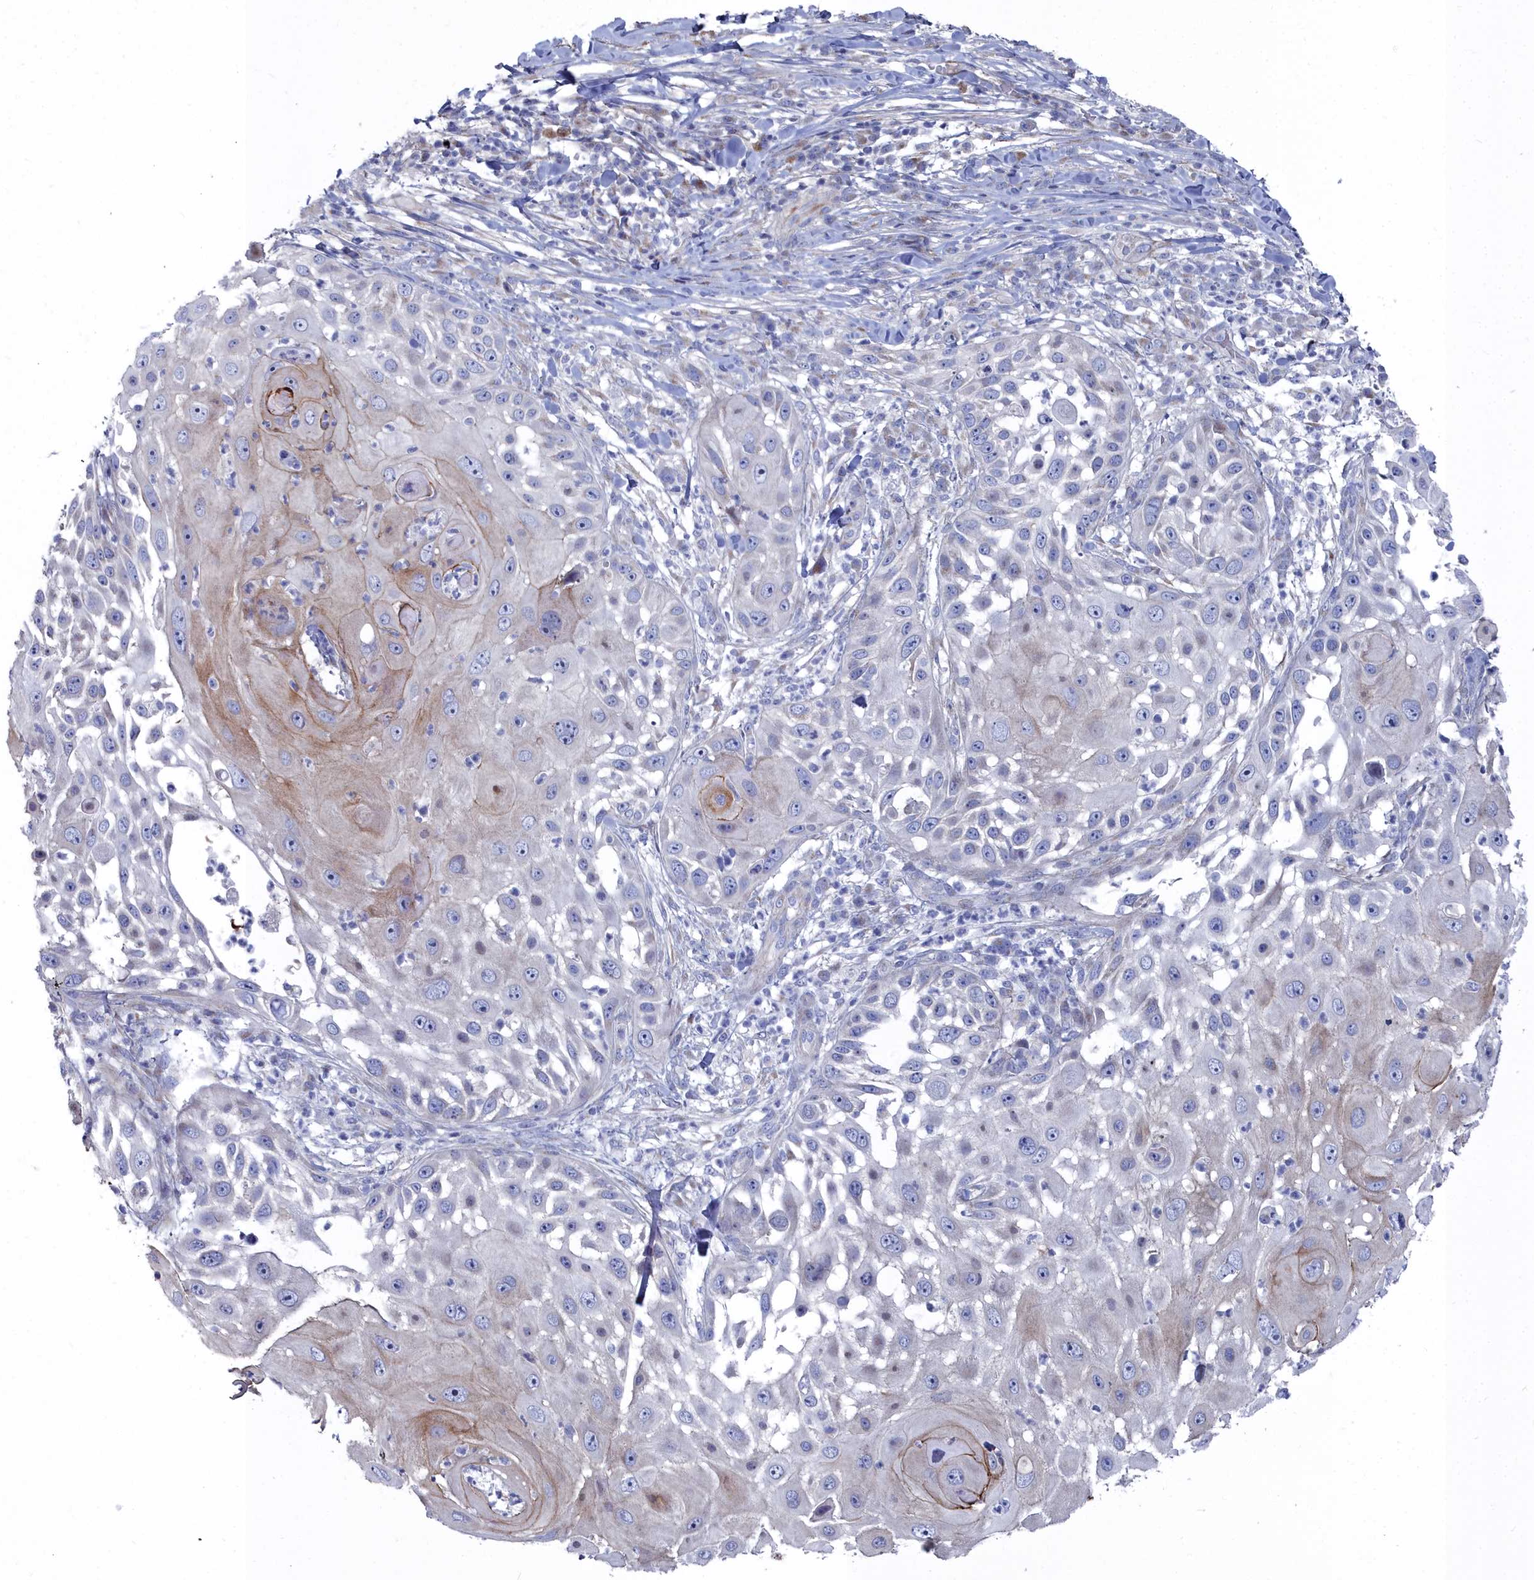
{"staining": {"intensity": "weak", "quantity": "<25%", "location": "cytoplasmic/membranous"}, "tissue": "skin cancer", "cell_type": "Tumor cells", "image_type": "cancer", "snomed": [{"axis": "morphology", "description": "Squamous cell carcinoma, NOS"}, {"axis": "topography", "description": "Skin"}], "caption": "The IHC micrograph has no significant expression in tumor cells of skin cancer tissue.", "gene": "SHISAL2A", "patient": {"sex": "female", "age": 44}}